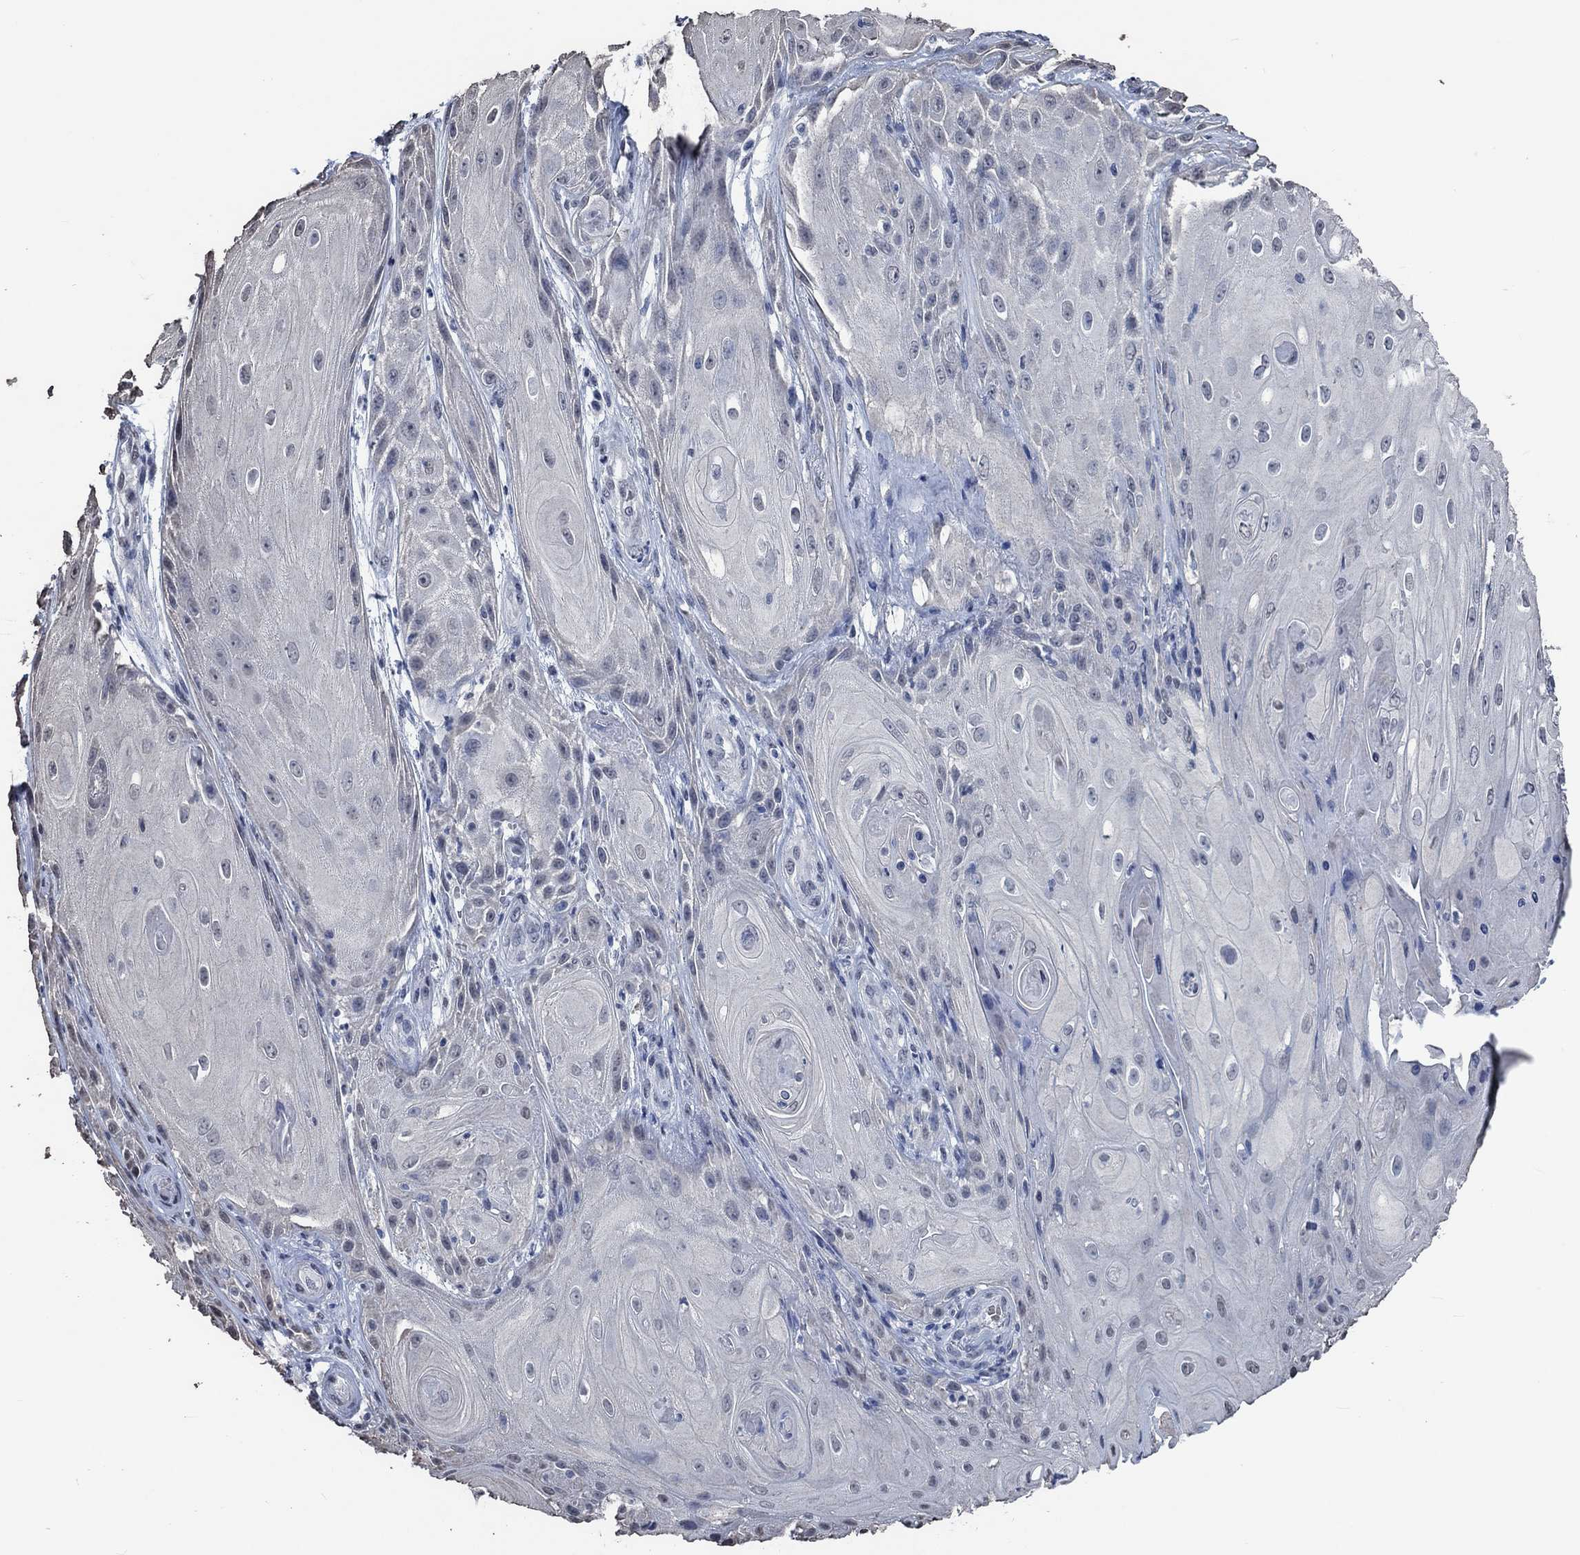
{"staining": {"intensity": "negative", "quantity": "none", "location": "none"}, "tissue": "skin cancer", "cell_type": "Tumor cells", "image_type": "cancer", "snomed": [{"axis": "morphology", "description": "Squamous cell carcinoma, NOS"}, {"axis": "topography", "description": "Skin"}], "caption": "This is an IHC photomicrograph of human skin cancer (squamous cell carcinoma). There is no staining in tumor cells.", "gene": "OBSCN", "patient": {"sex": "male", "age": 62}}